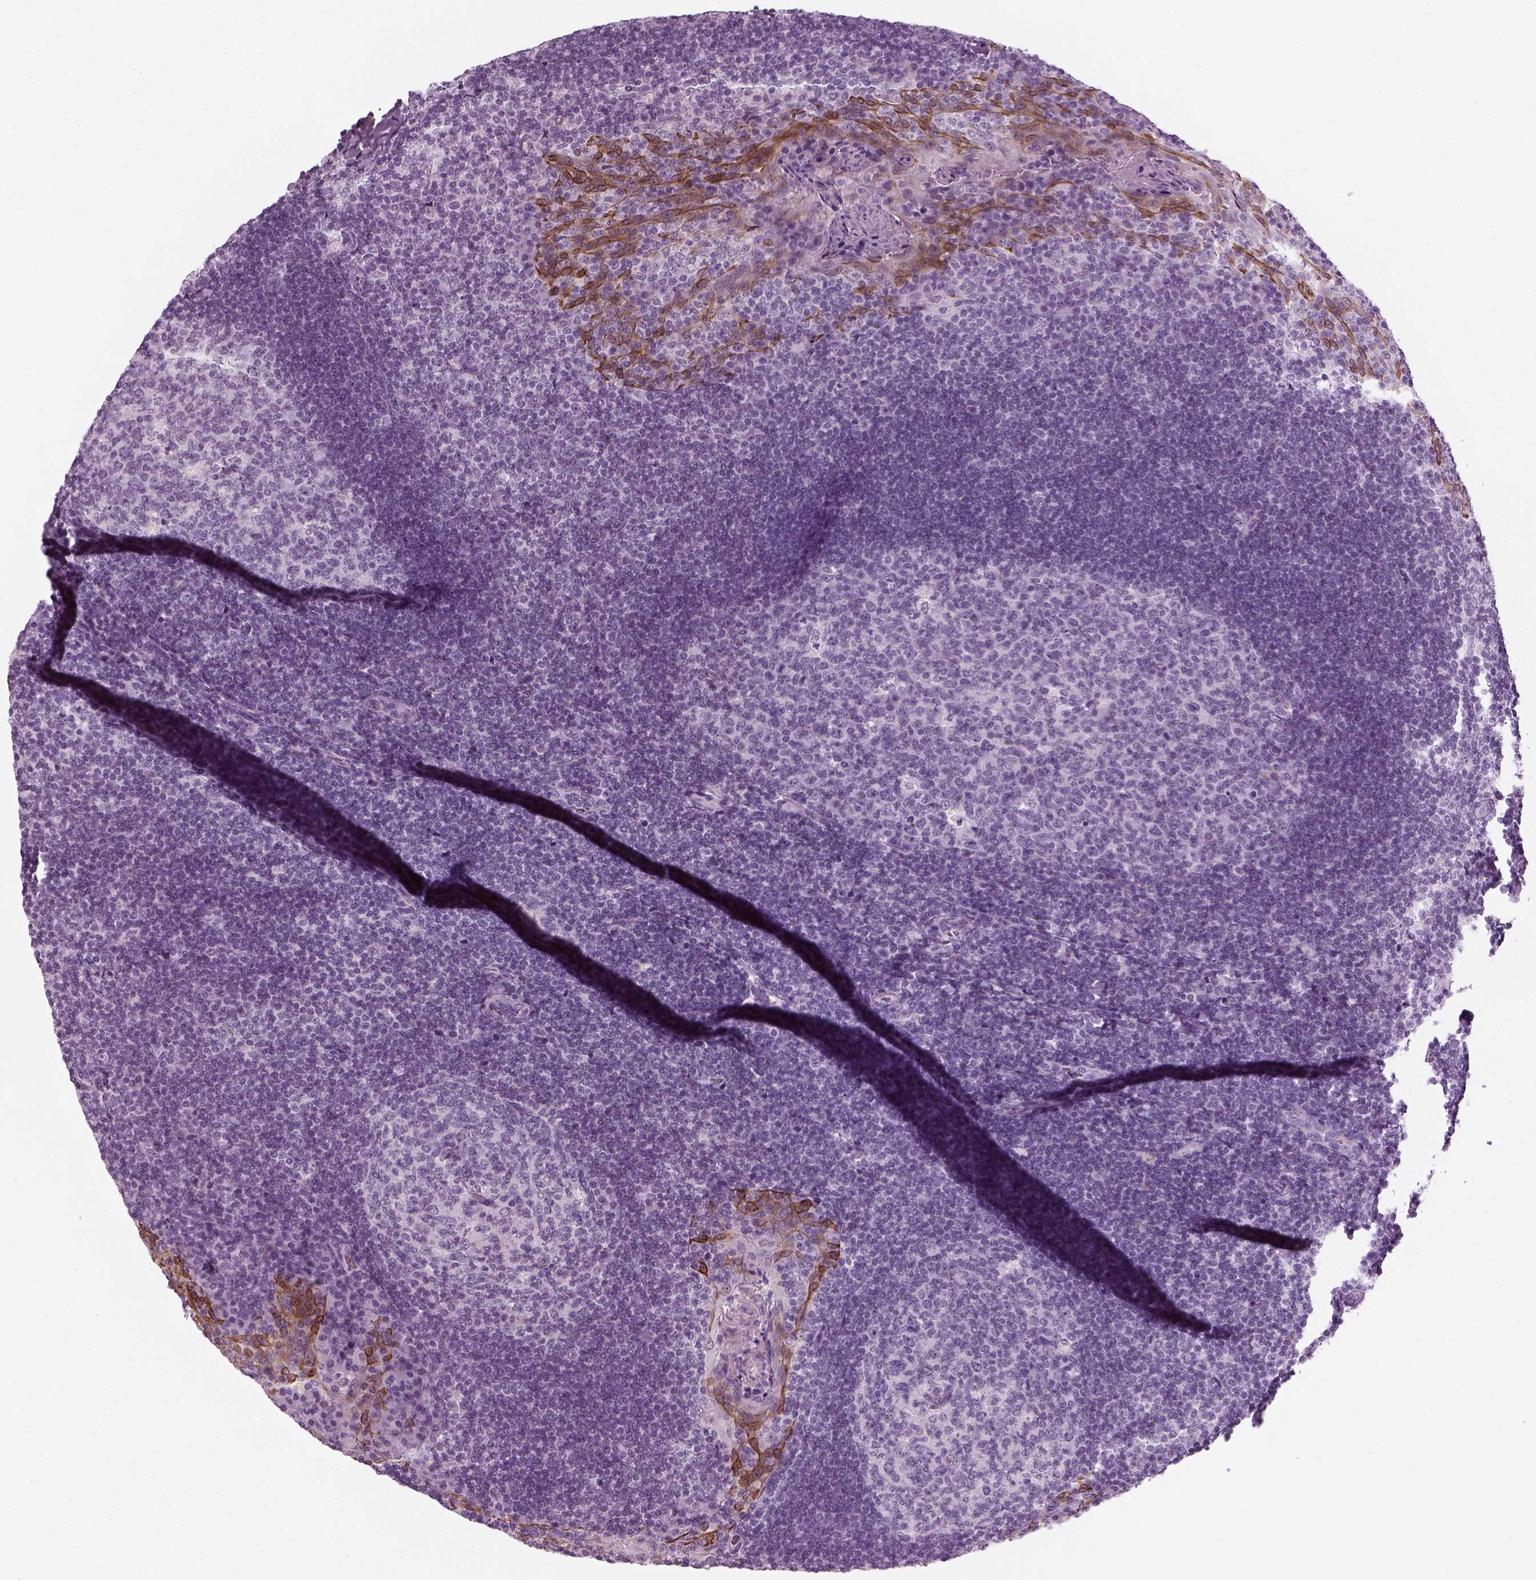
{"staining": {"intensity": "negative", "quantity": "none", "location": "none"}, "tissue": "tonsil", "cell_type": "Germinal center cells", "image_type": "normal", "snomed": [{"axis": "morphology", "description": "Normal tissue, NOS"}, {"axis": "topography", "description": "Tonsil"}], "caption": "This is an IHC image of normal tonsil. There is no positivity in germinal center cells.", "gene": "KRT75", "patient": {"sex": "male", "age": 17}}